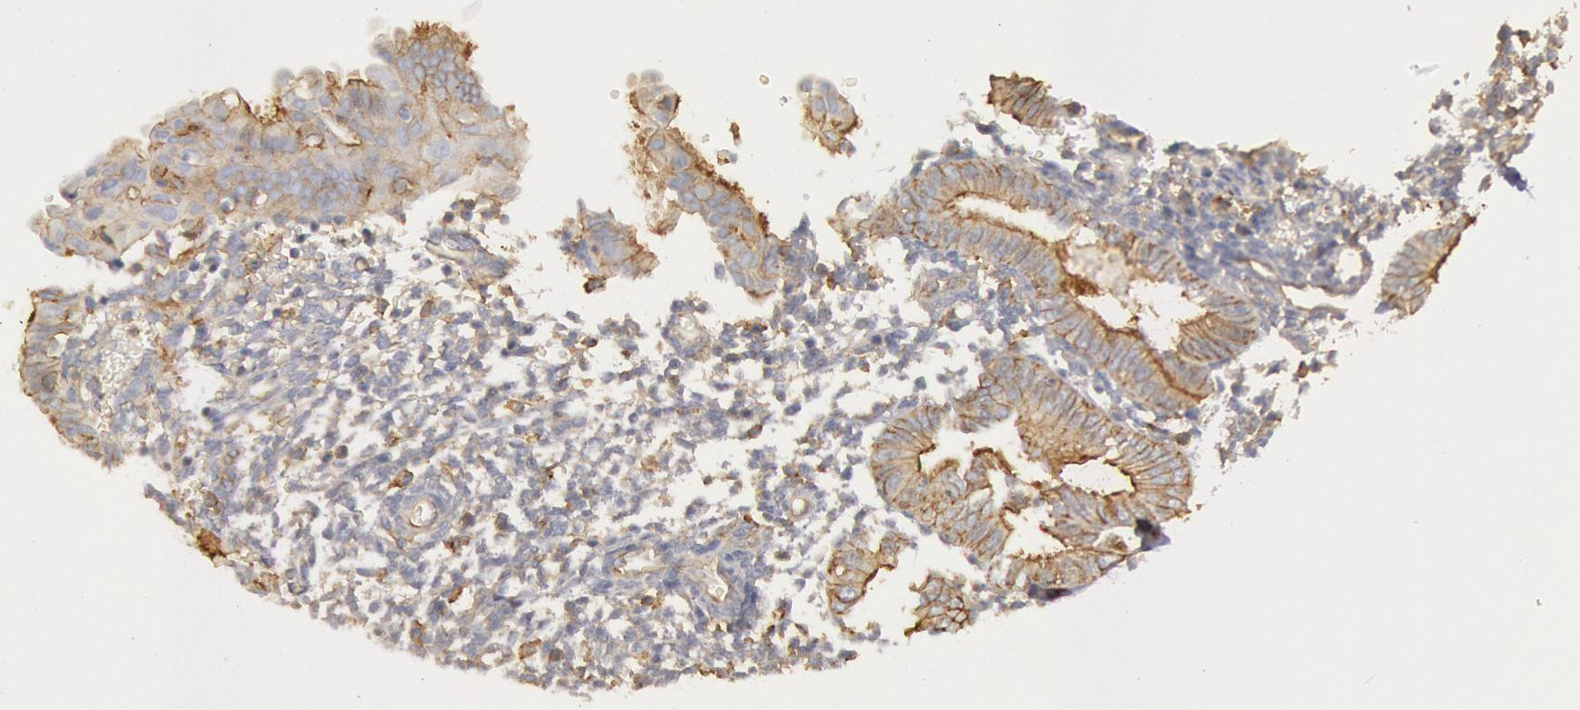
{"staining": {"intensity": "moderate", "quantity": "<25%", "location": "cytoplasmic/membranous"}, "tissue": "endometrium", "cell_type": "Cells in endometrial stroma", "image_type": "normal", "snomed": [{"axis": "morphology", "description": "Normal tissue, NOS"}, {"axis": "topography", "description": "Endometrium"}], "caption": "Immunohistochemistry (IHC) (DAB (3,3'-diaminobenzidine)) staining of benign endometrium exhibits moderate cytoplasmic/membranous protein positivity in about <25% of cells in endometrial stroma.", "gene": "SNAP23", "patient": {"sex": "female", "age": 61}}